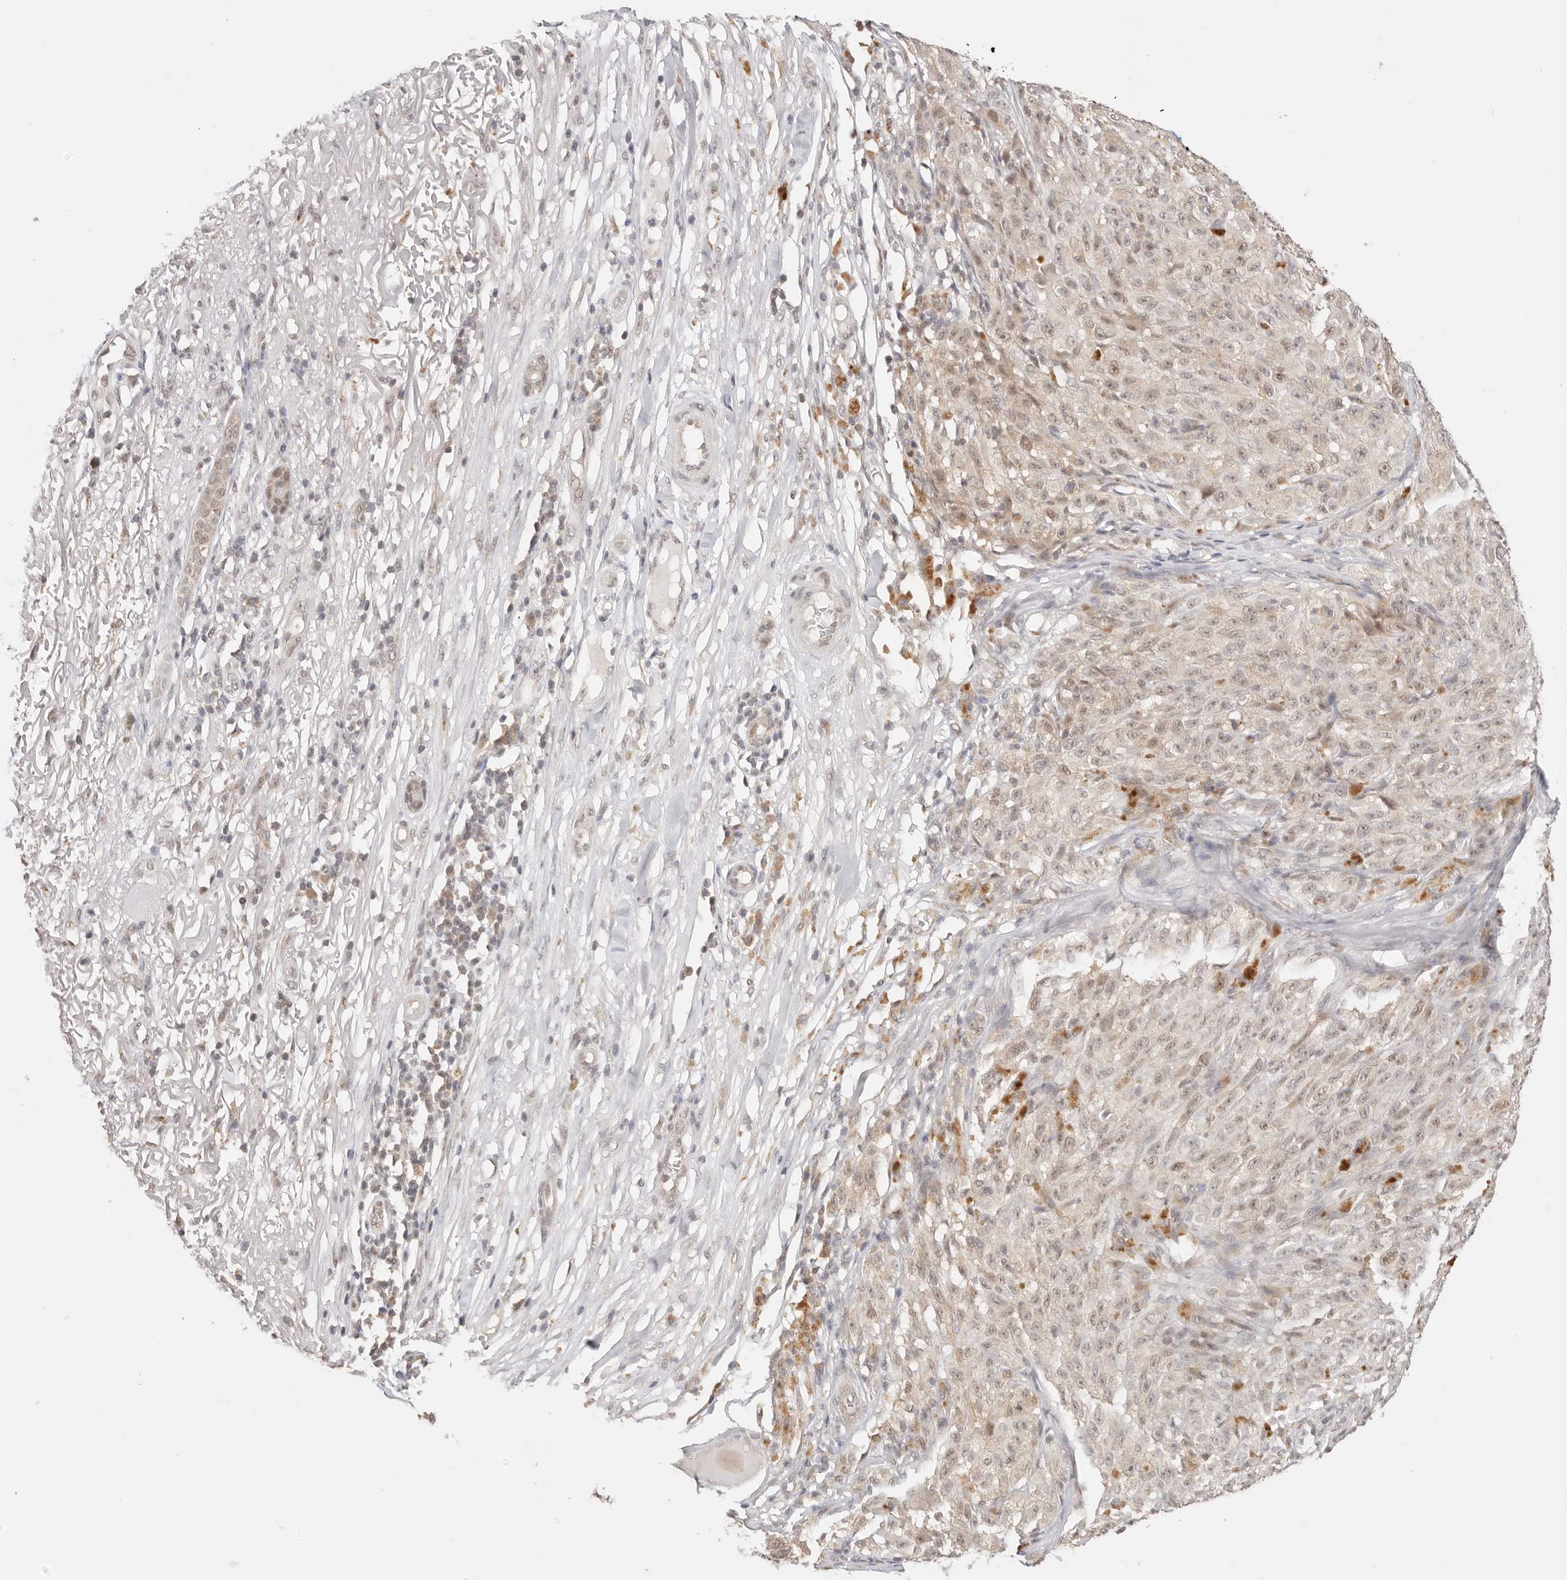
{"staining": {"intensity": "weak", "quantity": ">75%", "location": "nuclear"}, "tissue": "melanoma", "cell_type": "Tumor cells", "image_type": "cancer", "snomed": [{"axis": "morphology", "description": "Malignant melanoma, NOS"}, {"axis": "topography", "description": "Skin"}], "caption": "Immunohistochemical staining of human malignant melanoma shows weak nuclear protein staining in about >75% of tumor cells.", "gene": "RFC3", "patient": {"sex": "female", "age": 82}}